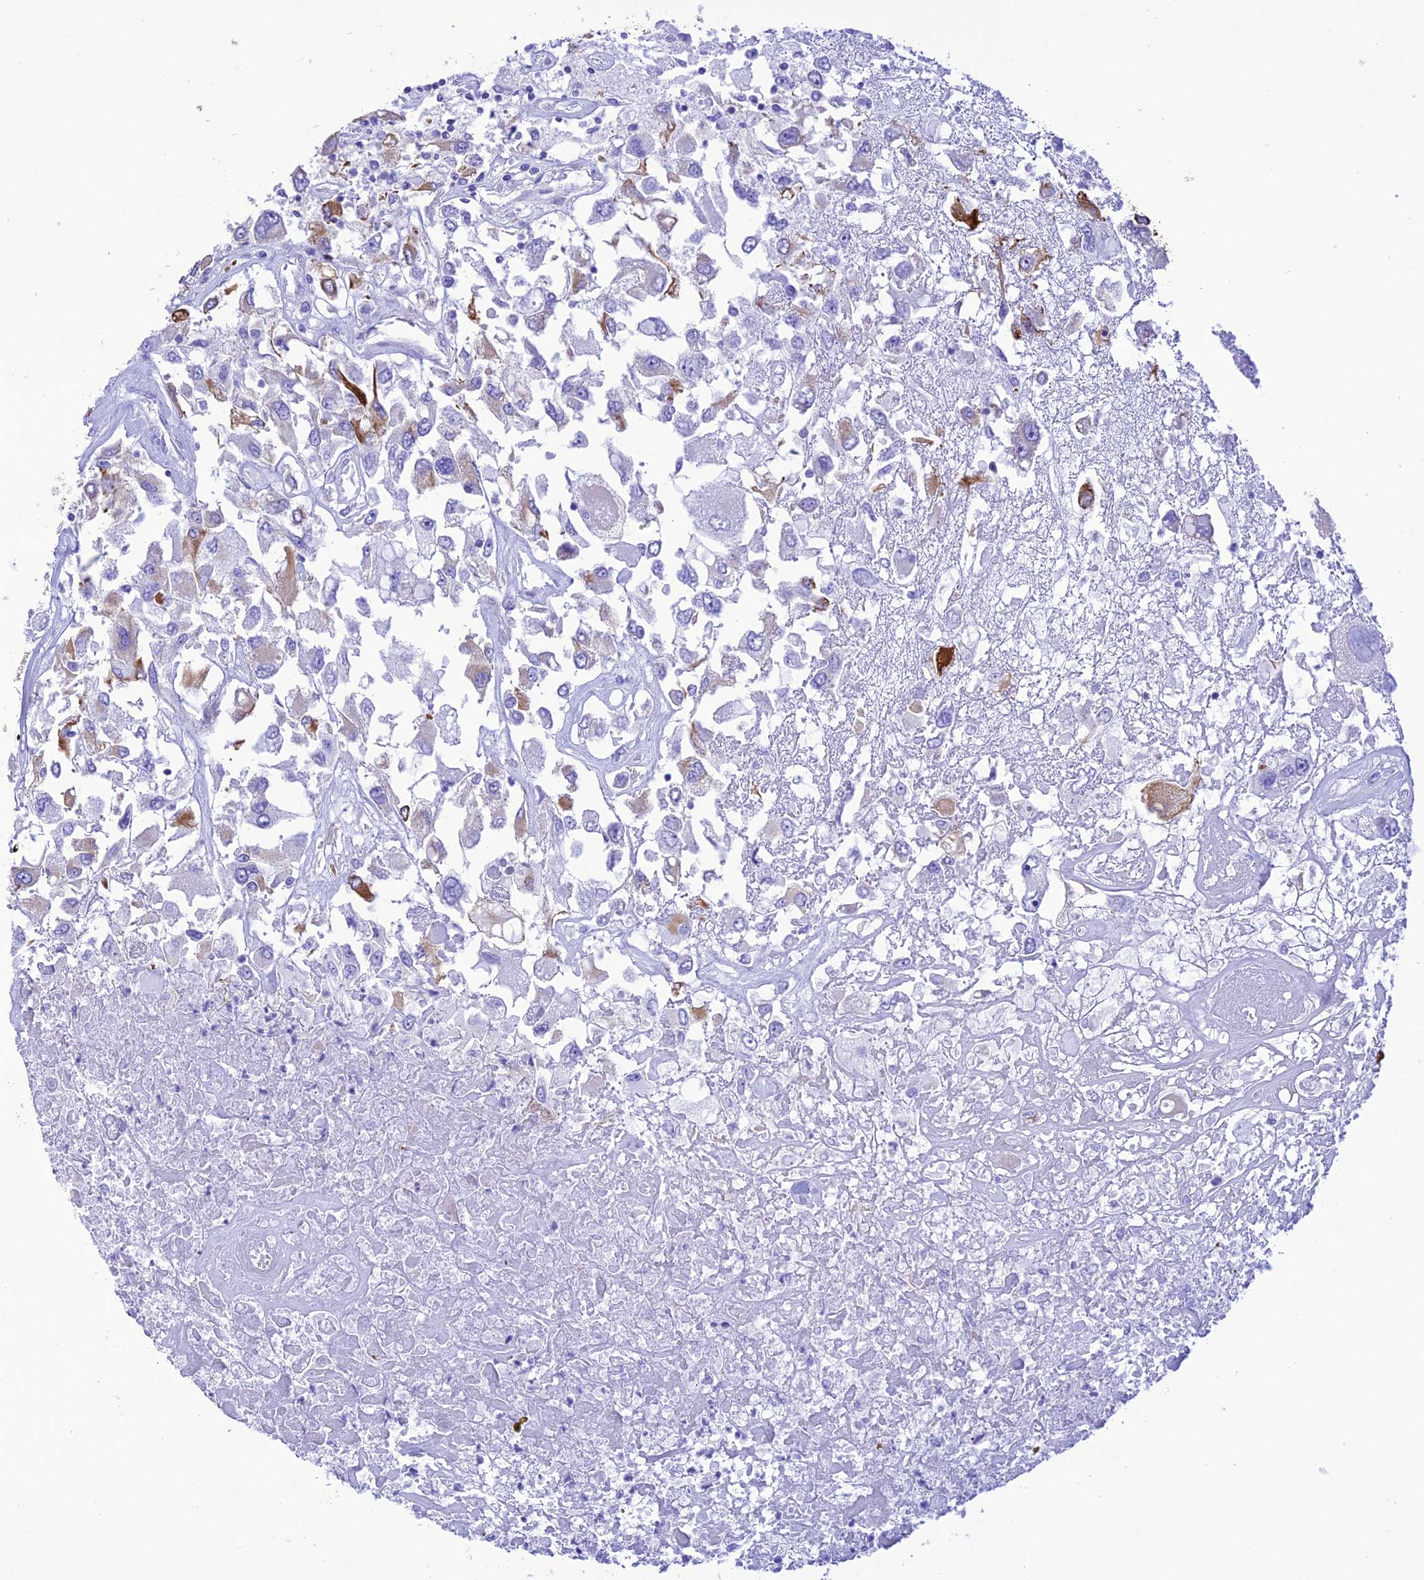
{"staining": {"intensity": "moderate", "quantity": "<25%", "location": "cytoplasmic/membranous"}, "tissue": "renal cancer", "cell_type": "Tumor cells", "image_type": "cancer", "snomed": [{"axis": "morphology", "description": "Adenocarcinoma, NOS"}, {"axis": "topography", "description": "Kidney"}], "caption": "Tumor cells display moderate cytoplasmic/membranous expression in about <25% of cells in renal cancer.", "gene": "VPS52", "patient": {"sex": "female", "age": 52}}